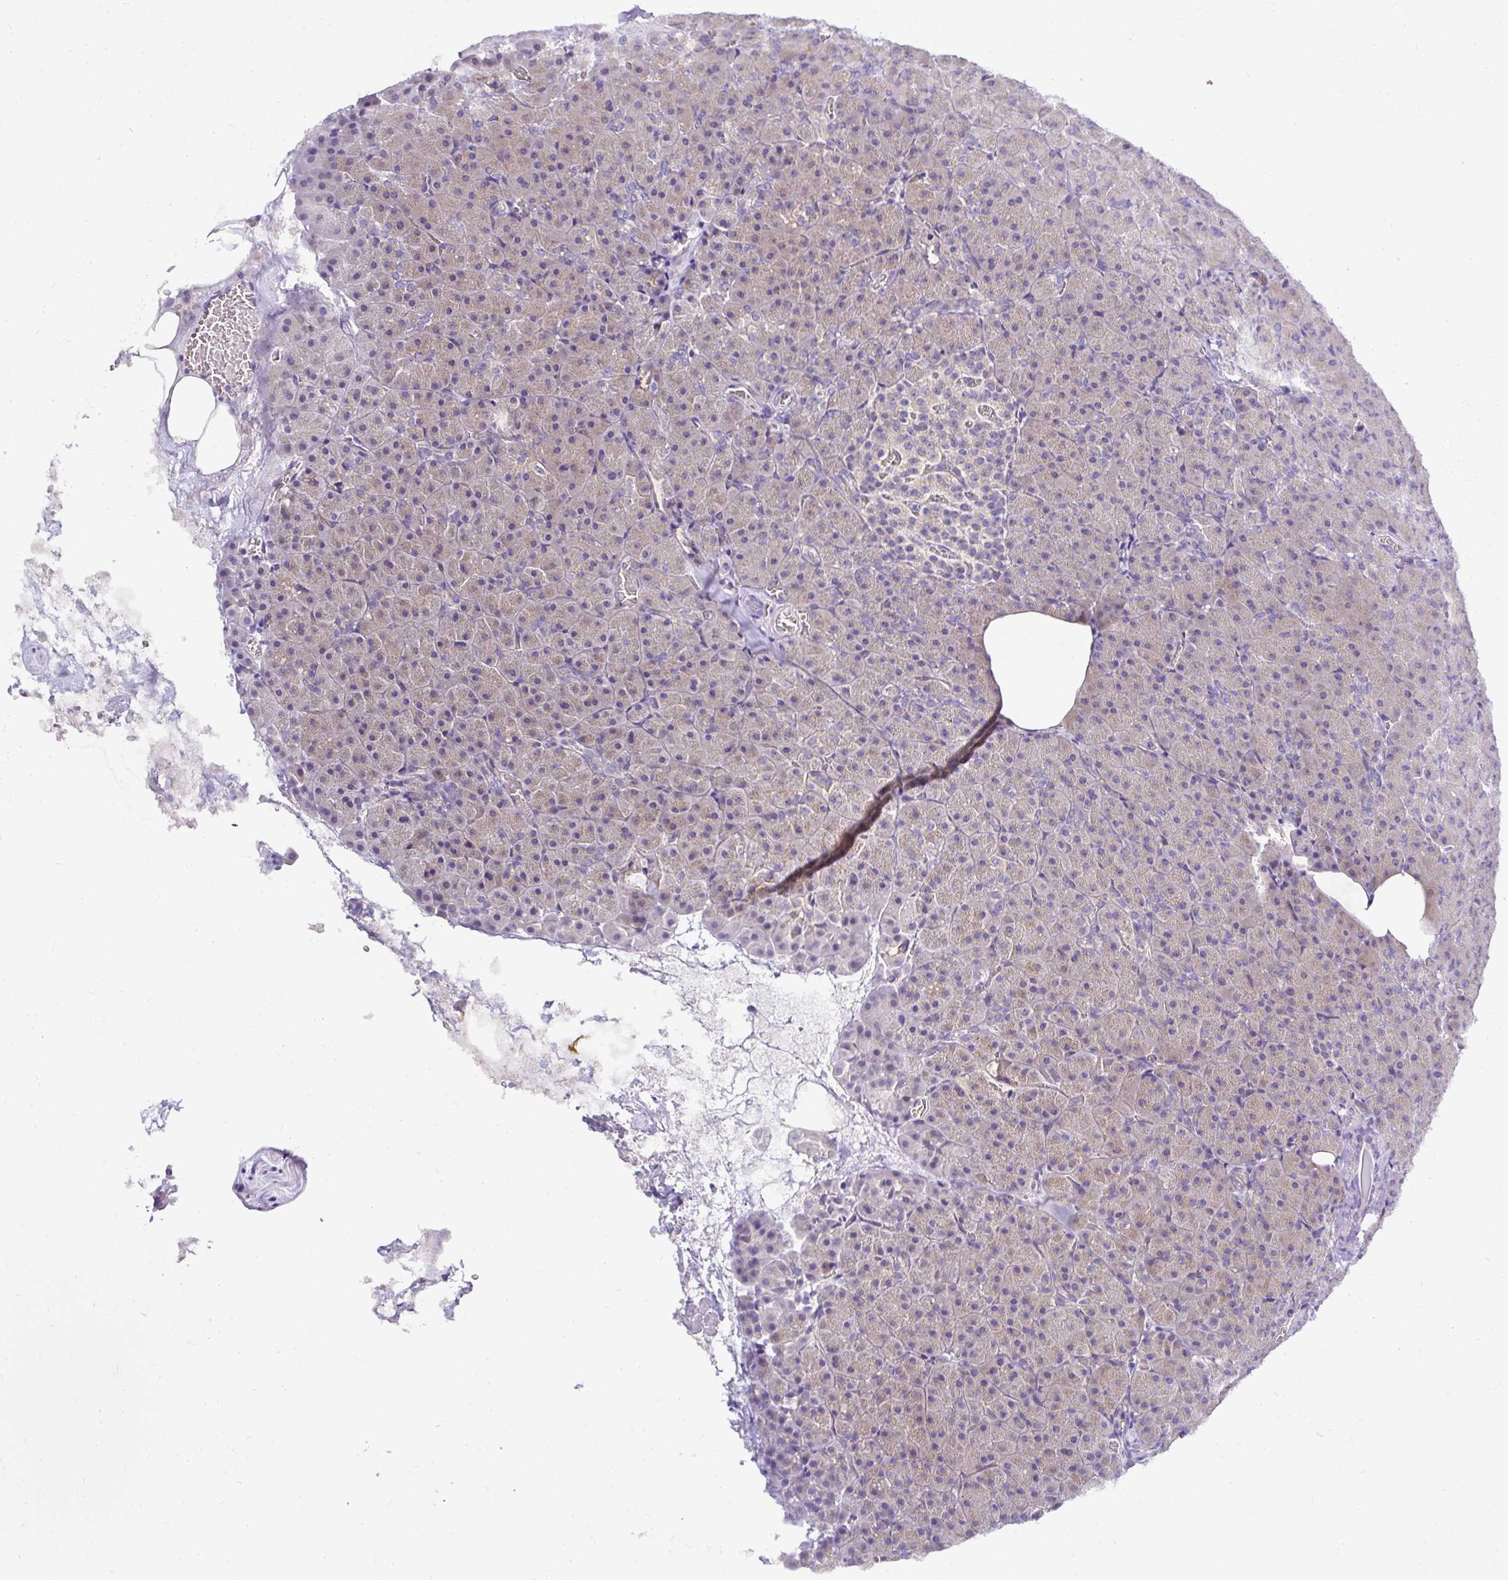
{"staining": {"intensity": "weak", "quantity": "<25%", "location": "cytoplasmic/membranous"}, "tissue": "pancreas", "cell_type": "Exocrine glandular cells", "image_type": "normal", "snomed": [{"axis": "morphology", "description": "Normal tissue, NOS"}, {"axis": "topography", "description": "Pancreas"}], "caption": "Immunohistochemistry image of normal pancreas: pancreas stained with DAB (3,3'-diaminobenzidine) demonstrates no significant protein positivity in exocrine glandular cells. Brightfield microscopy of immunohistochemistry stained with DAB (brown) and hematoxylin (blue), captured at high magnification.", "gene": "DEPDC5", "patient": {"sex": "female", "age": 74}}